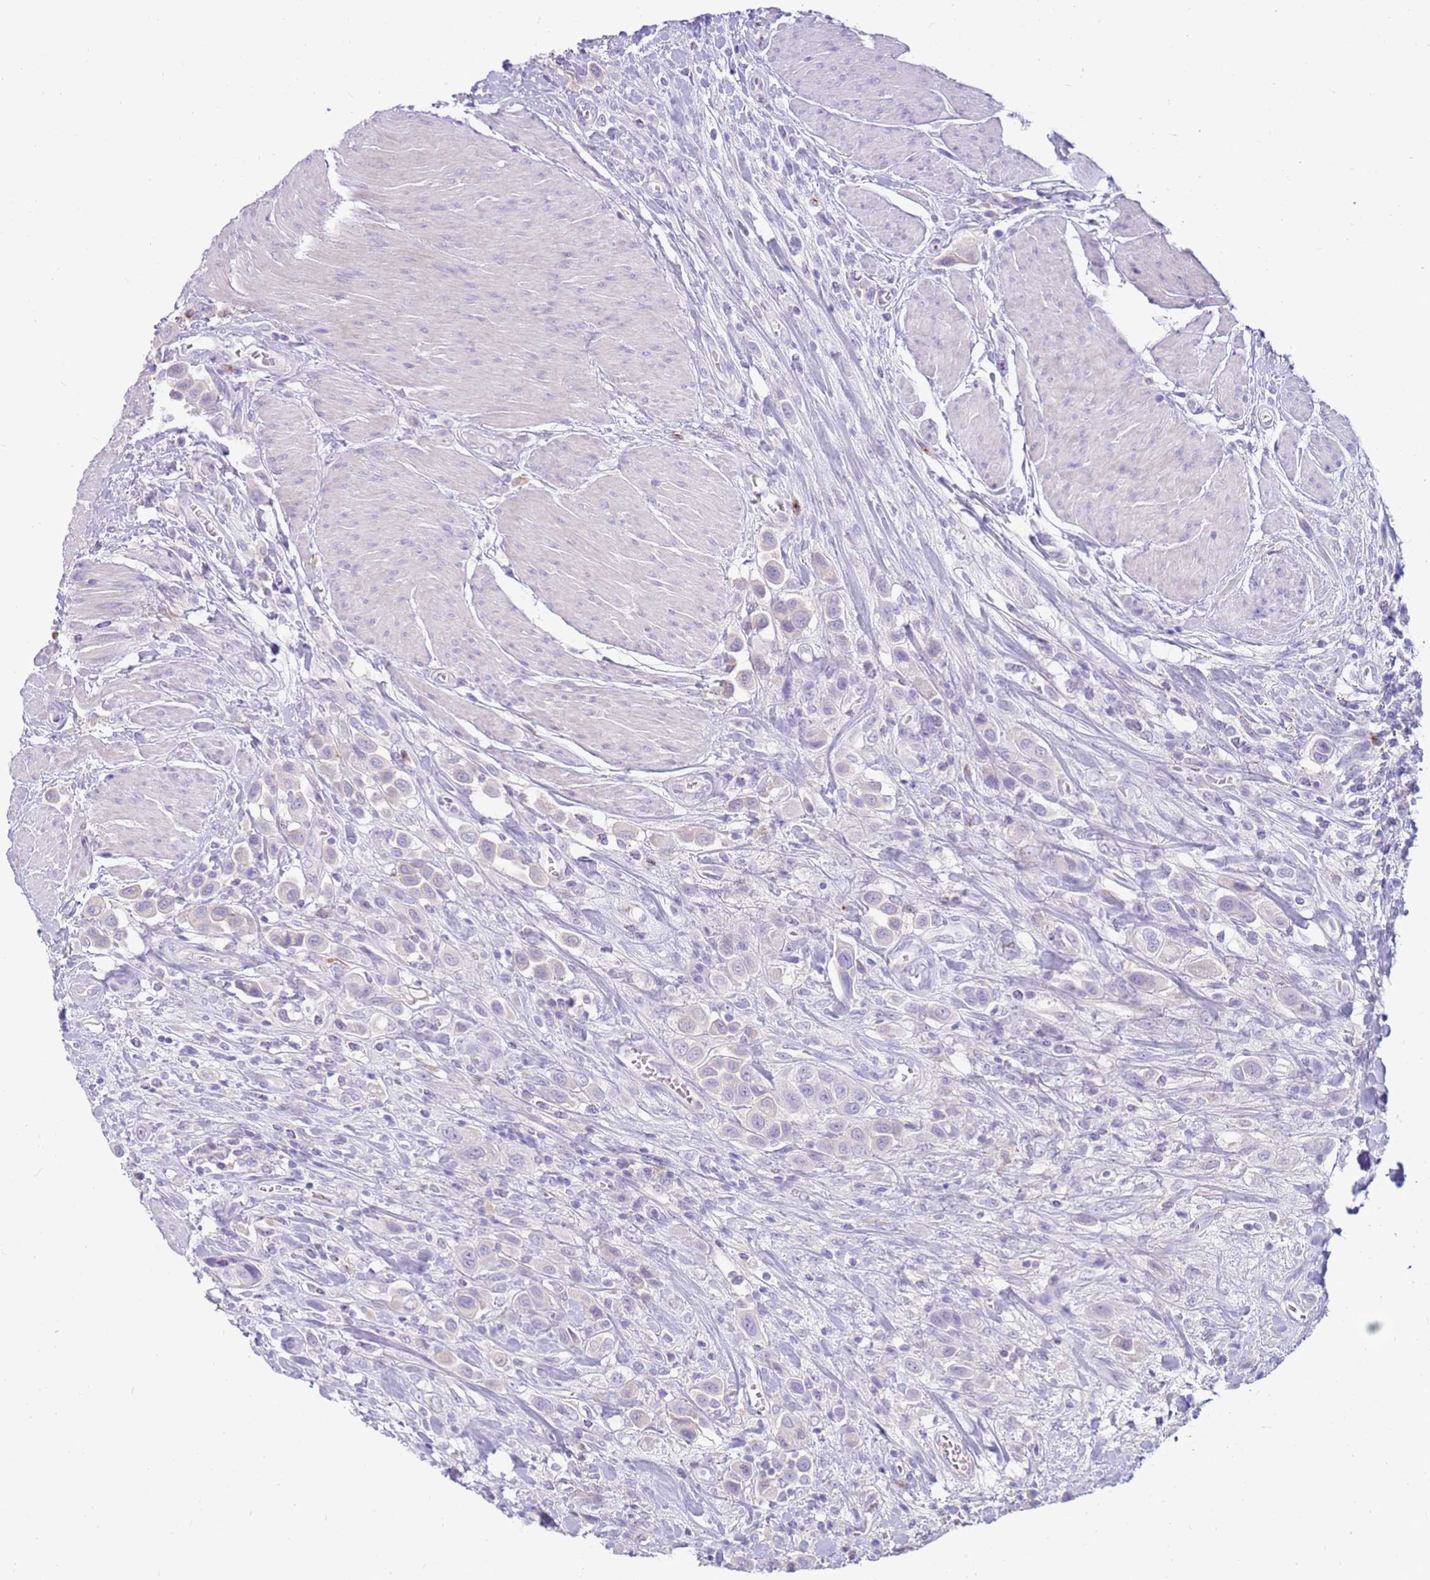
{"staining": {"intensity": "negative", "quantity": "none", "location": "none"}, "tissue": "urothelial cancer", "cell_type": "Tumor cells", "image_type": "cancer", "snomed": [{"axis": "morphology", "description": "Urothelial carcinoma, High grade"}, {"axis": "topography", "description": "Urinary bladder"}], "caption": "There is no significant positivity in tumor cells of urothelial cancer.", "gene": "EVPLL", "patient": {"sex": "male", "age": 50}}